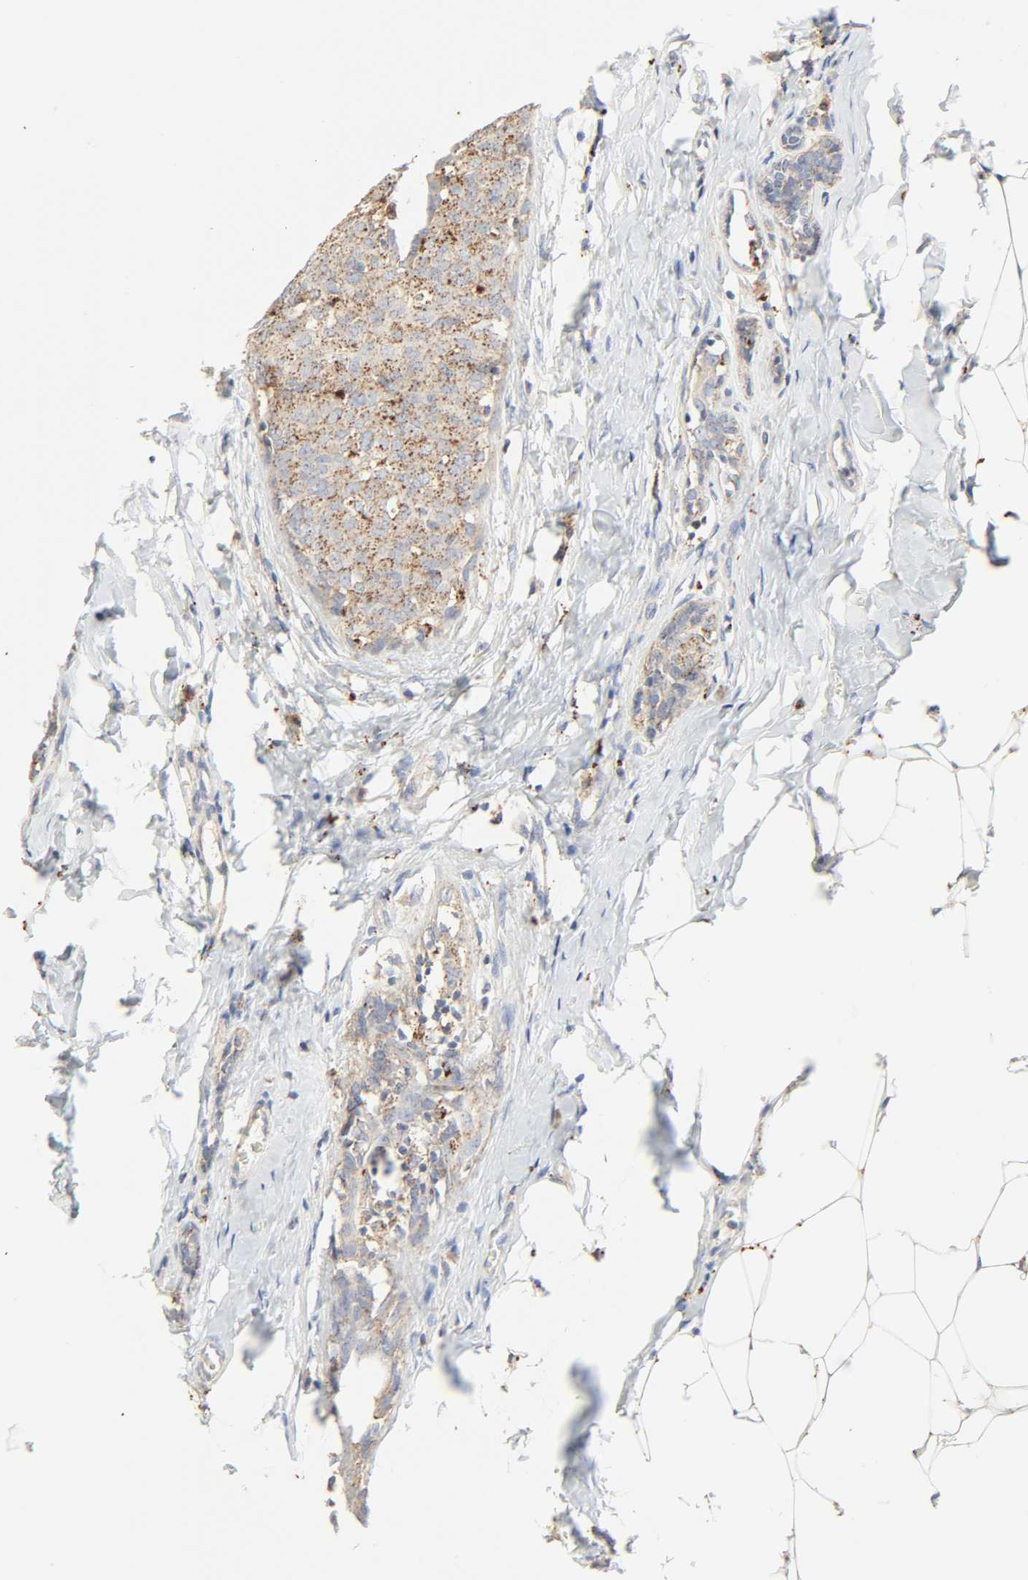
{"staining": {"intensity": "moderate", "quantity": ">75%", "location": "cytoplasmic/membranous"}, "tissue": "breast cancer", "cell_type": "Tumor cells", "image_type": "cancer", "snomed": [{"axis": "morphology", "description": "Duct carcinoma"}, {"axis": "topography", "description": "Breast"}], "caption": "IHC micrograph of neoplastic tissue: human intraductal carcinoma (breast) stained using immunohistochemistry (IHC) shows medium levels of moderate protein expression localized specifically in the cytoplasmic/membranous of tumor cells, appearing as a cytoplasmic/membranous brown color.", "gene": "CAMK2A", "patient": {"sex": "female", "age": 40}}